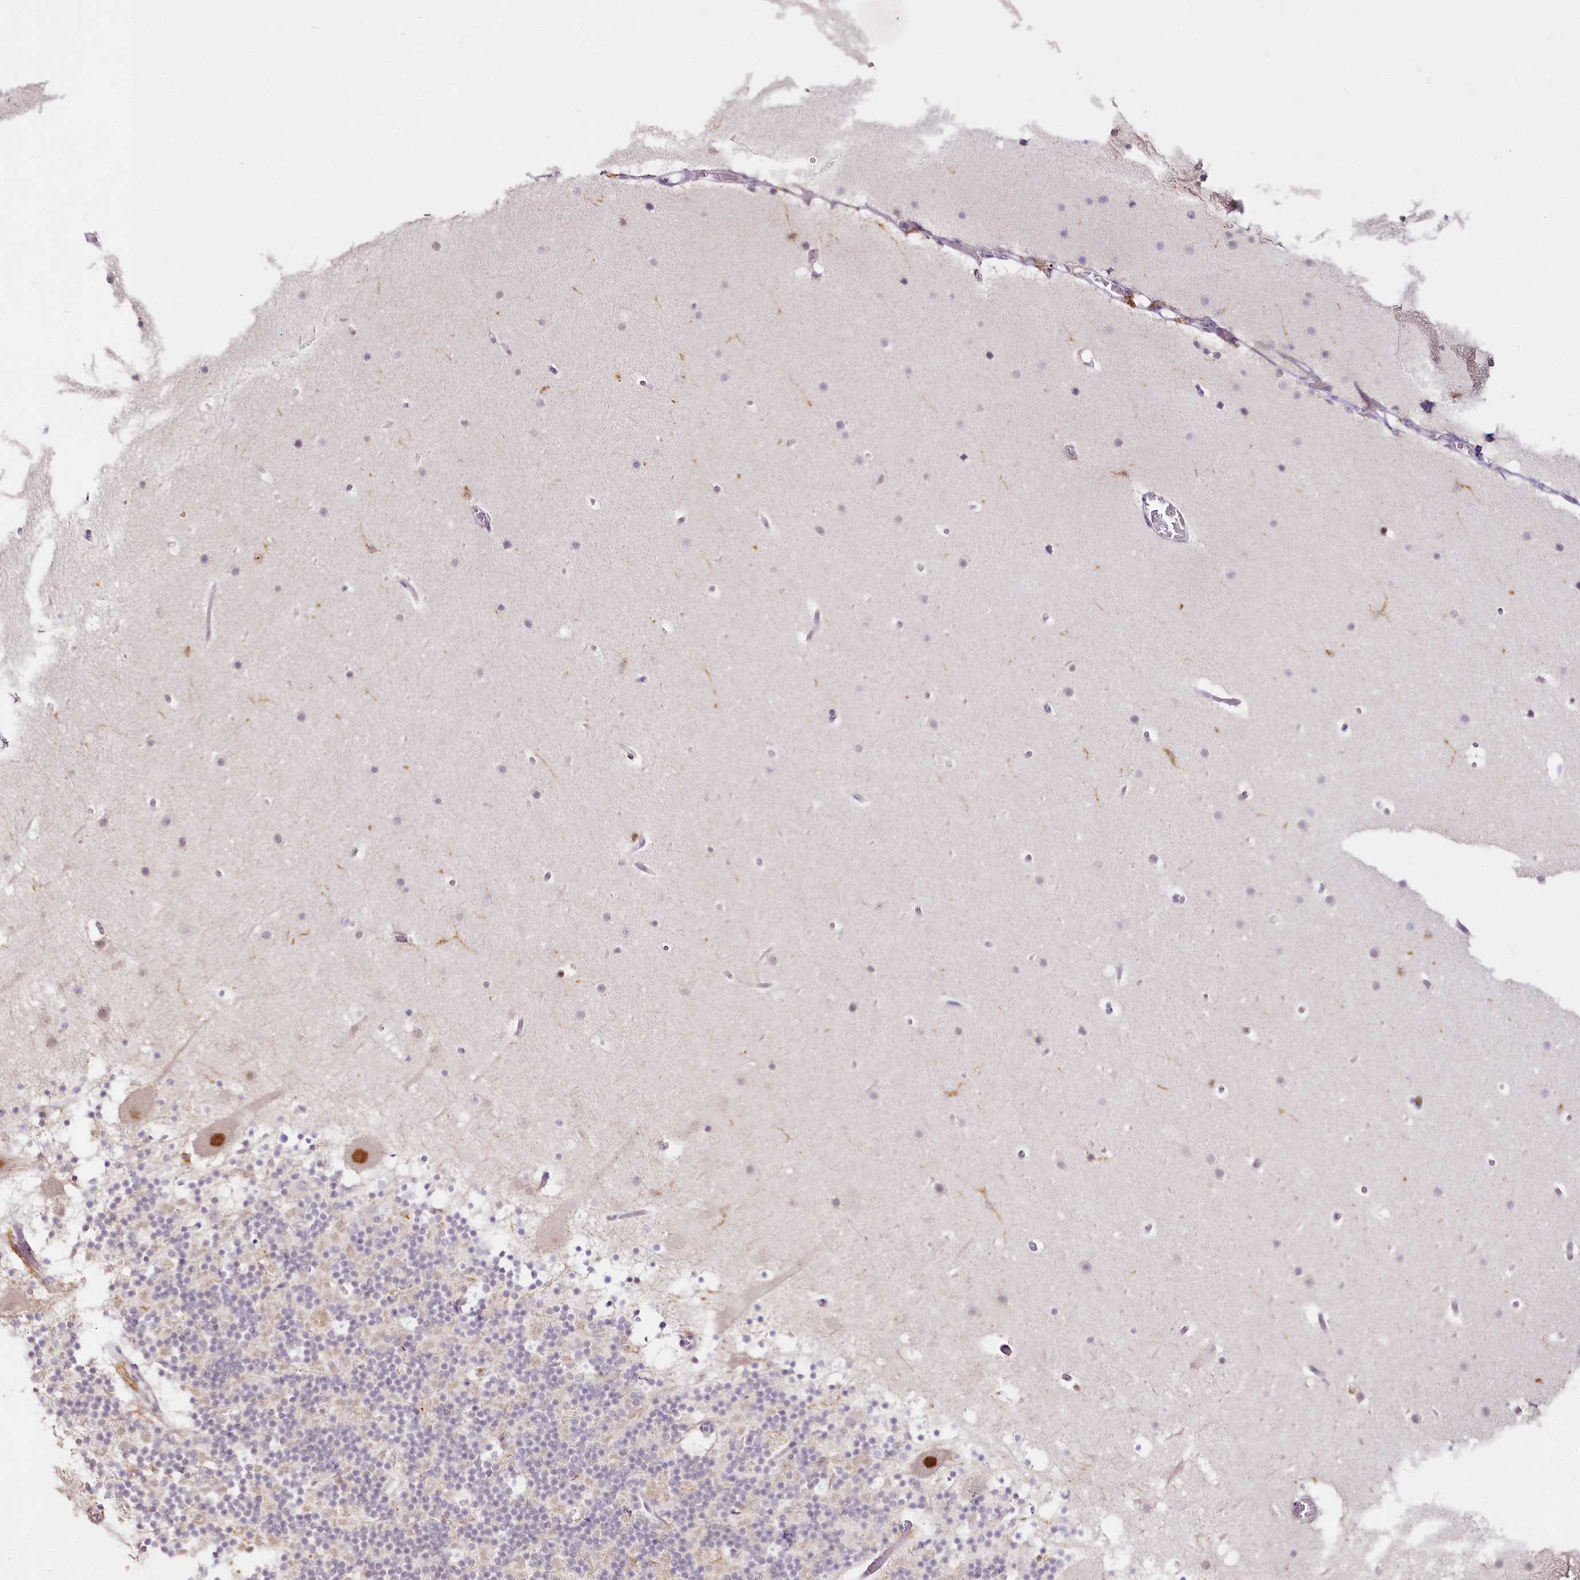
{"staining": {"intensity": "negative", "quantity": "none", "location": "none"}, "tissue": "cerebellum", "cell_type": "Cells in granular layer", "image_type": "normal", "snomed": [{"axis": "morphology", "description": "Normal tissue, NOS"}, {"axis": "topography", "description": "Cerebellum"}], "caption": "Protein analysis of normal cerebellum shows no significant expression in cells in granular layer. (Stains: DAB immunohistochemistry with hematoxylin counter stain, Microscopy: brightfield microscopy at high magnification).", "gene": "DOCK2", "patient": {"sex": "male", "age": 57}}